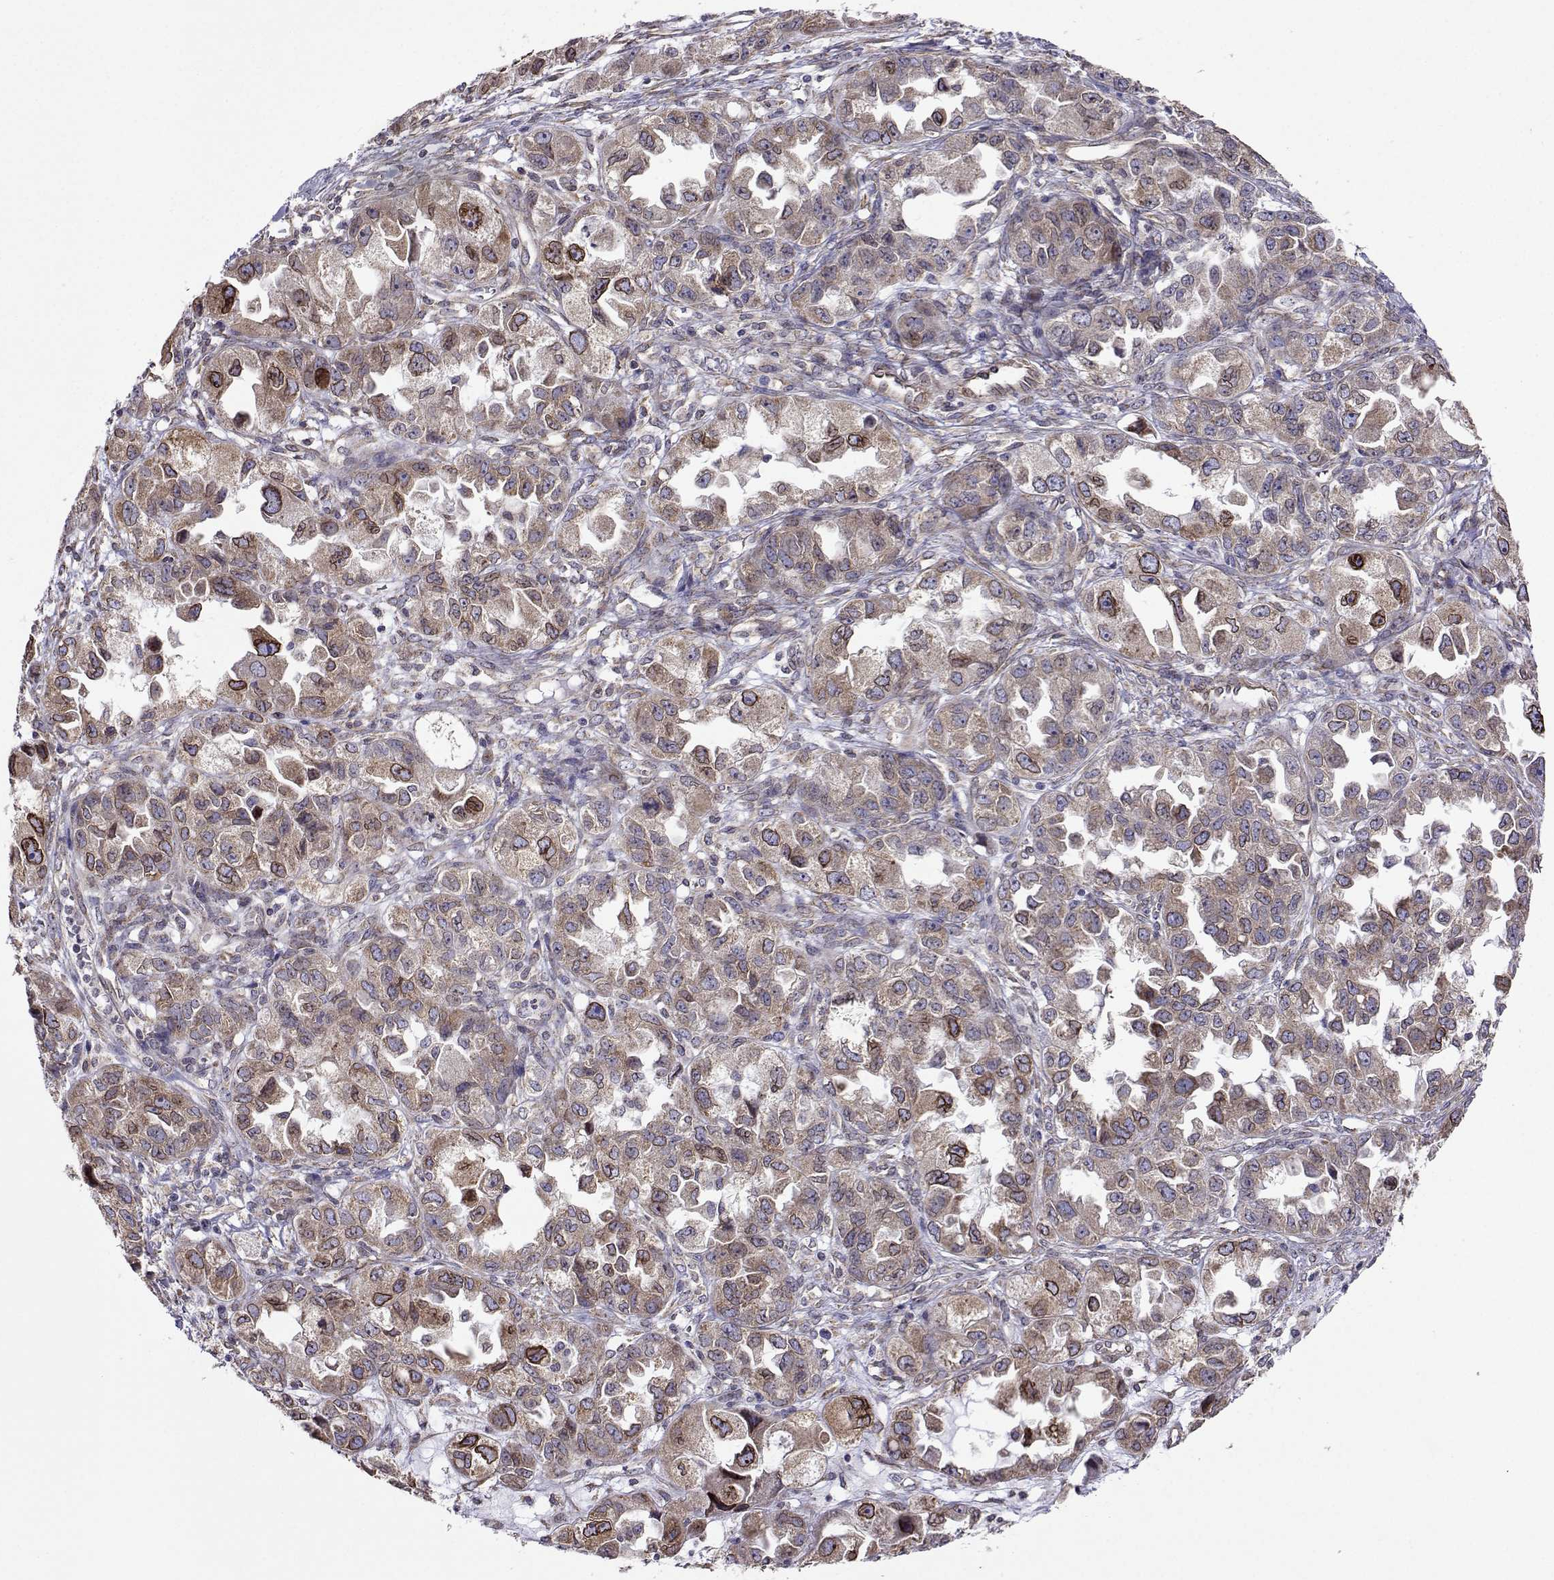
{"staining": {"intensity": "moderate", "quantity": "25%-75%", "location": "cytoplasmic/membranous,nuclear"}, "tissue": "ovarian cancer", "cell_type": "Tumor cells", "image_type": "cancer", "snomed": [{"axis": "morphology", "description": "Cystadenocarcinoma, serous, NOS"}, {"axis": "topography", "description": "Ovary"}], "caption": "The micrograph exhibits immunohistochemical staining of serous cystadenocarcinoma (ovarian). There is moderate cytoplasmic/membranous and nuclear staining is seen in about 25%-75% of tumor cells. Immunohistochemistry (ihc) stains the protein in brown and the nuclei are stained blue.", "gene": "PGRMC2", "patient": {"sex": "female", "age": 84}}